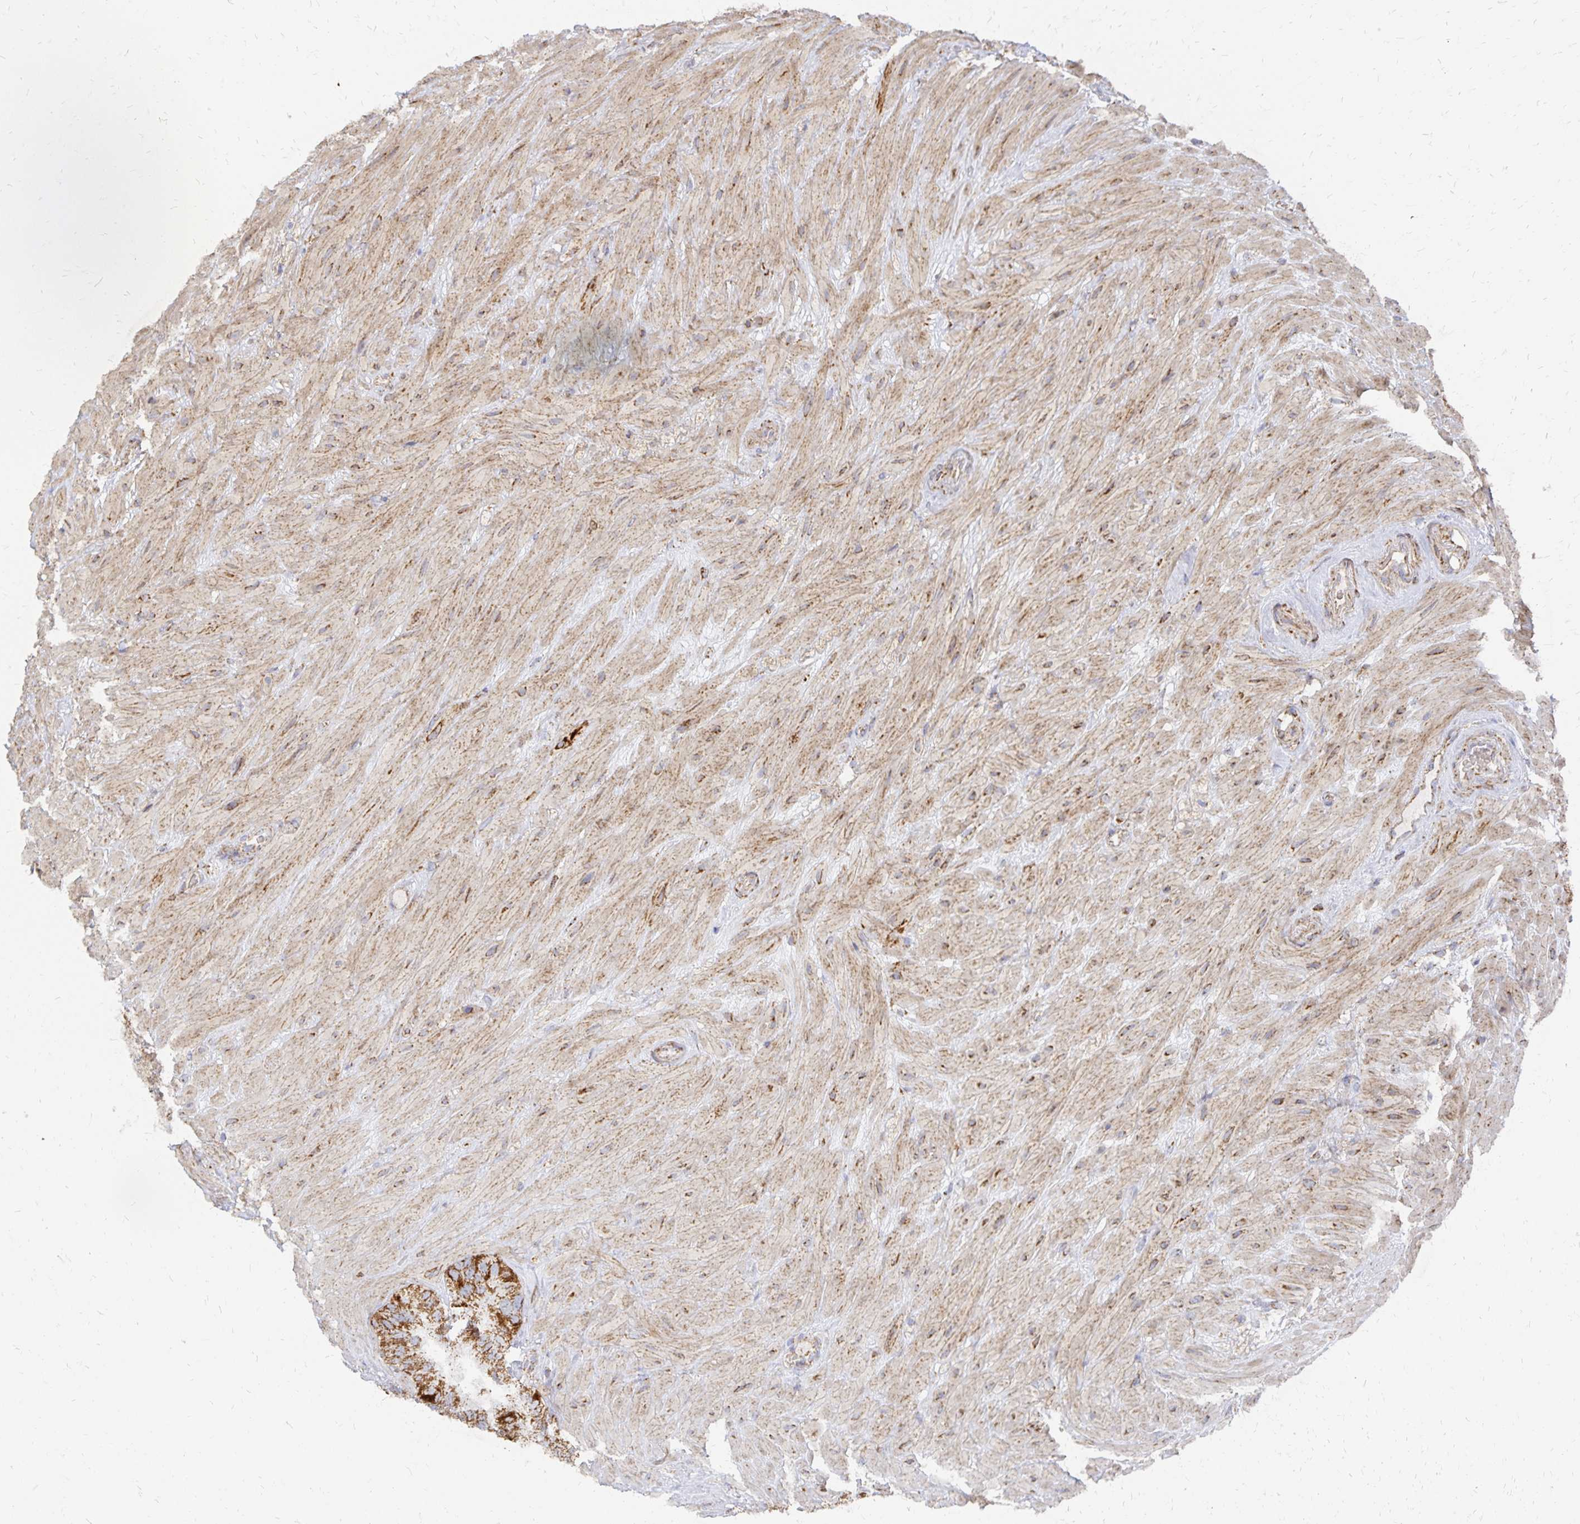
{"staining": {"intensity": "strong", "quantity": ">75%", "location": "cytoplasmic/membranous"}, "tissue": "seminal vesicle", "cell_type": "Glandular cells", "image_type": "normal", "snomed": [{"axis": "morphology", "description": "Normal tissue, NOS"}, {"axis": "topography", "description": "Seminal veicle"}], "caption": "A brown stain shows strong cytoplasmic/membranous positivity of a protein in glandular cells of unremarkable seminal vesicle. (DAB = brown stain, brightfield microscopy at high magnification).", "gene": "STOML2", "patient": {"sex": "male", "age": 60}}